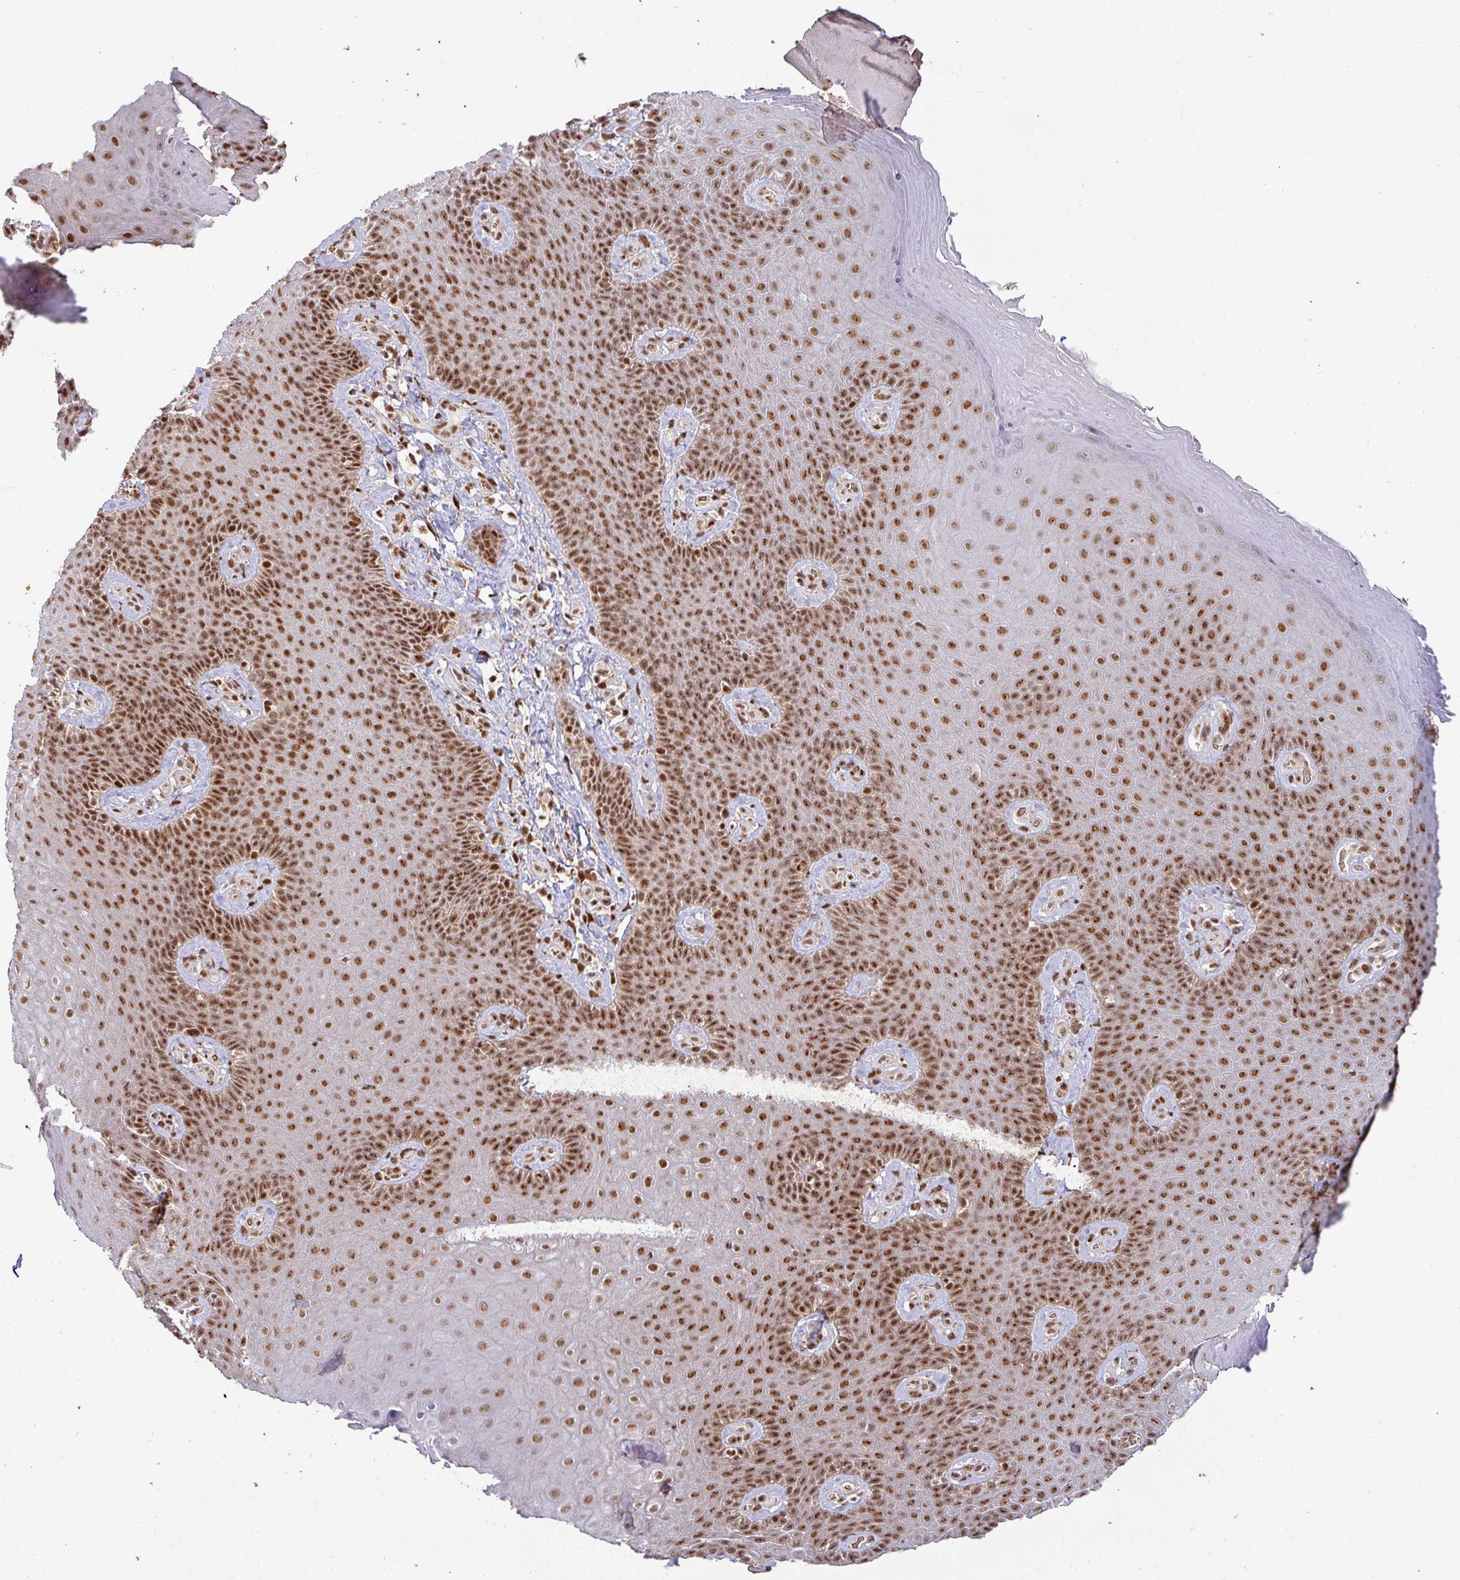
{"staining": {"intensity": "strong", "quantity": ">75%", "location": "nuclear"}, "tissue": "skin", "cell_type": "Epidermal cells", "image_type": "normal", "snomed": [{"axis": "morphology", "description": "Normal tissue, NOS"}, {"axis": "topography", "description": "Anal"}, {"axis": "topography", "description": "Peripheral nerve tissue"}], "caption": "Protein staining shows strong nuclear positivity in about >75% of epidermal cells in benign skin. The staining is performed using DAB (3,3'-diaminobenzidine) brown chromogen to label protein expression. The nuclei are counter-stained blue using hematoxylin.", "gene": "PHF23", "patient": {"sex": "male", "age": 53}}